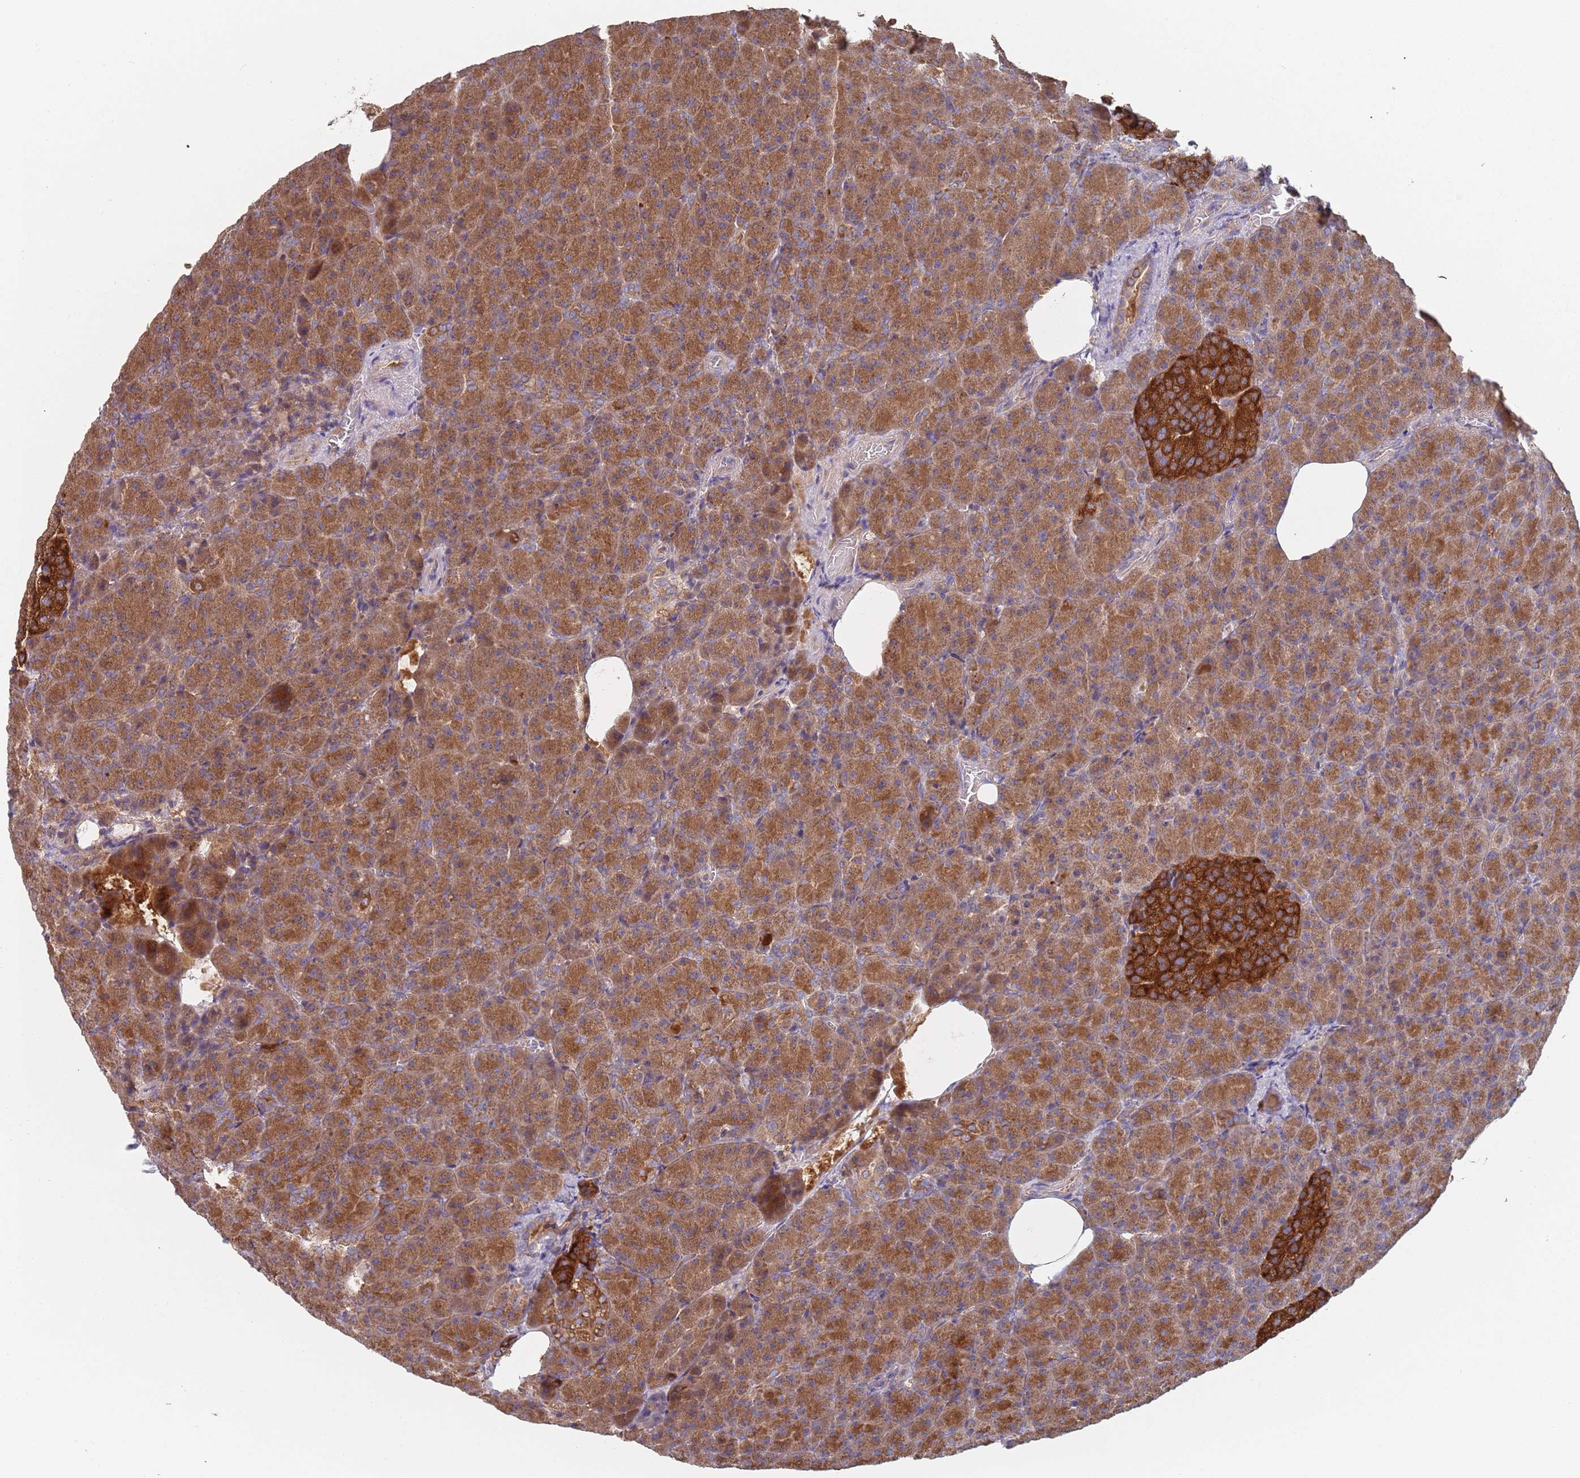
{"staining": {"intensity": "moderate", "quantity": ">75%", "location": "cytoplasmic/membranous"}, "tissue": "pancreas", "cell_type": "Exocrine glandular cells", "image_type": "normal", "snomed": [{"axis": "morphology", "description": "Normal tissue, NOS"}, {"axis": "topography", "description": "Pancreas"}], "caption": "Protein expression by IHC reveals moderate cytoplasmic/membranous positivity in approximately >75% of exocrine glandular cells in unremarkable pancreas.", "gene": "GDI1", "patient": {"sex": "female", "age": 74}}